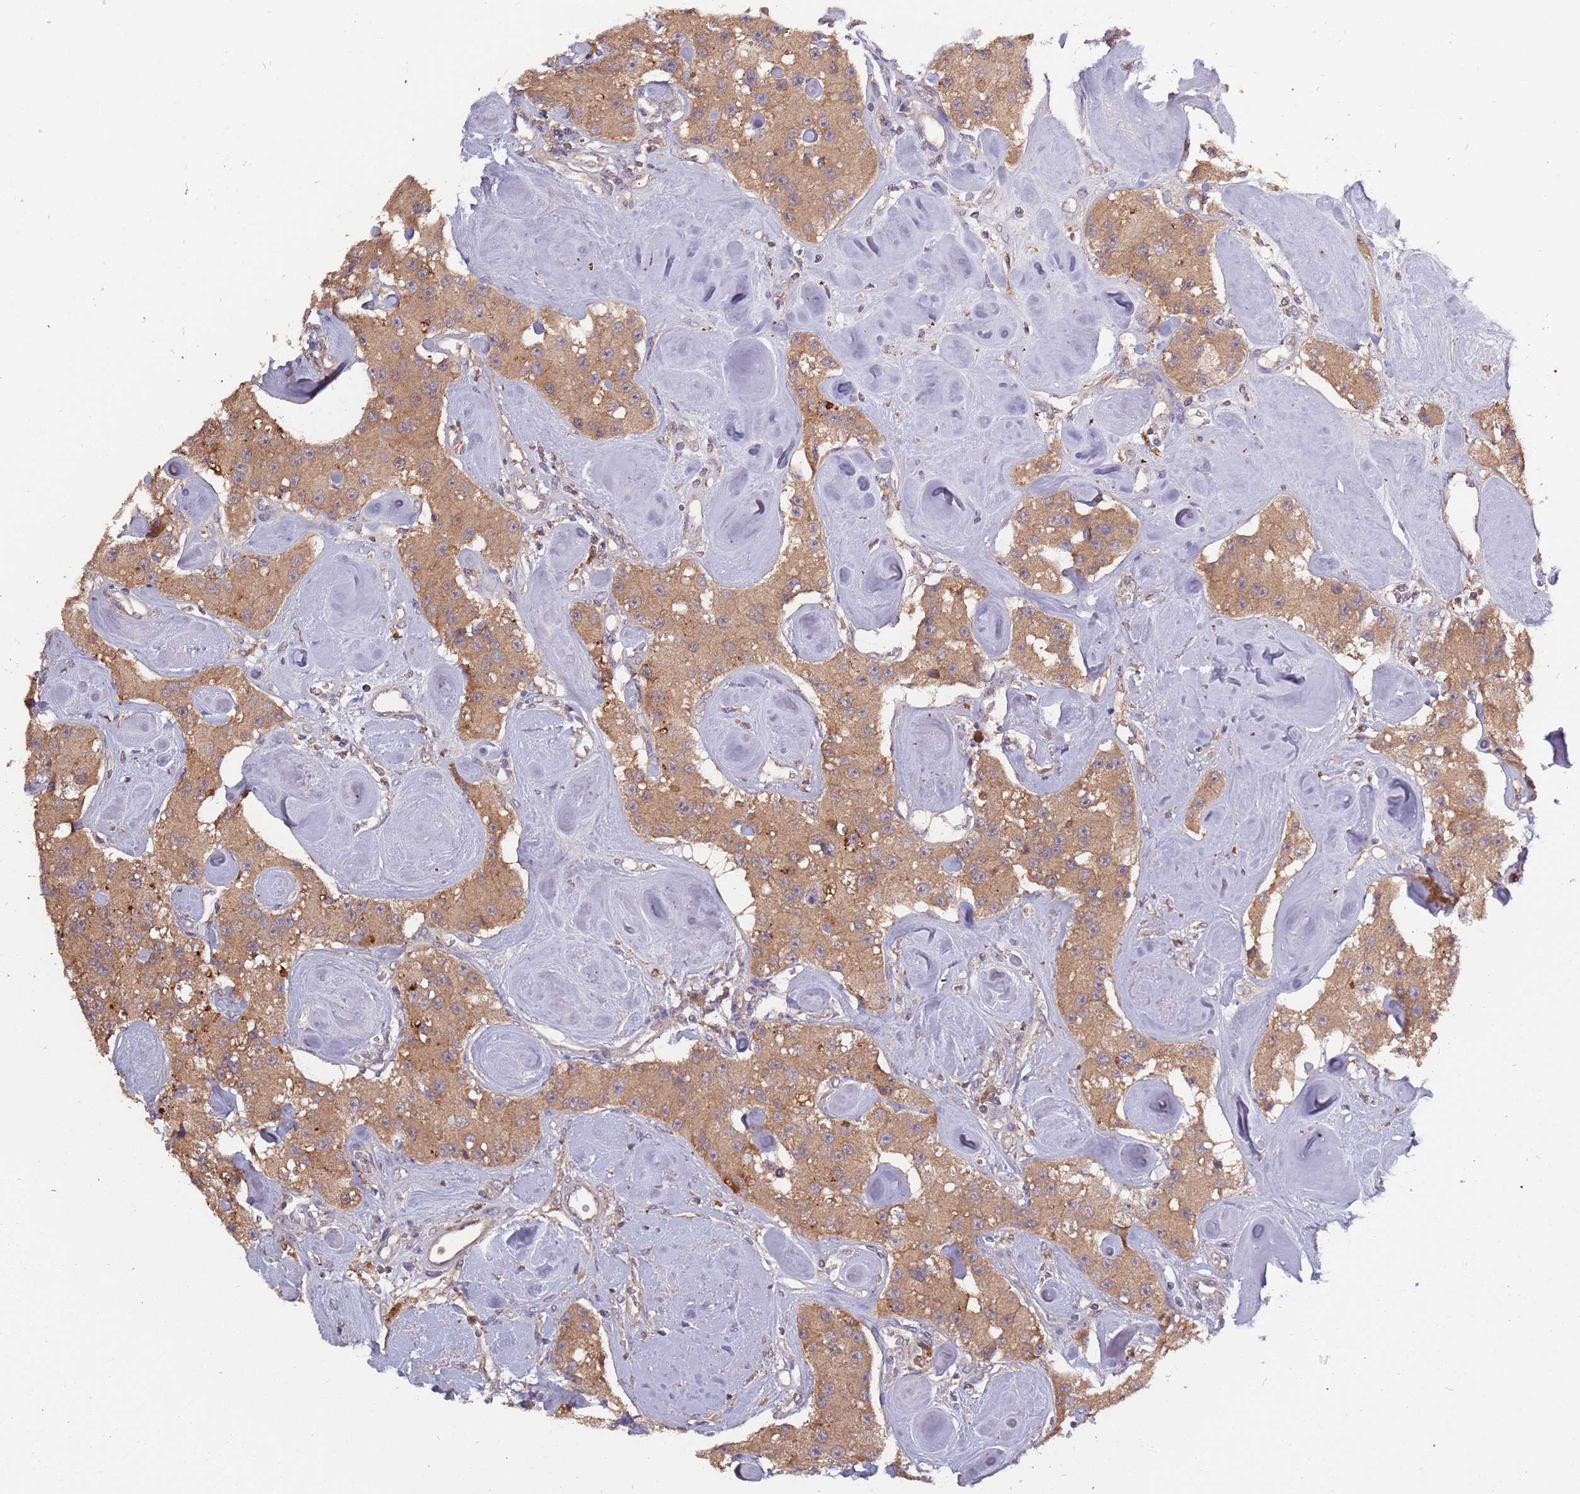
{"staining": {"intensity": "moderate", "quantity": ">75%", "location": "cytoplasmic/membranous"}, "tissue": "carcinoid", "cell_type": "Tumor cells", "image_type": "cancer", "snomed": [{"axis": "morphology", "description": "Carcinoid, malignant, NOS"}, {"axis": "topography", "description": "Pancreas"}], "caption": "Immunohistochemical staining of carcinoid (malignant) exhibits medium levels of moderate cytoplasmic/membranous protein staining in approximately >75% of tumor cells.", "gene": "USP32", "patient": {"sex": "male", "age": 41}}